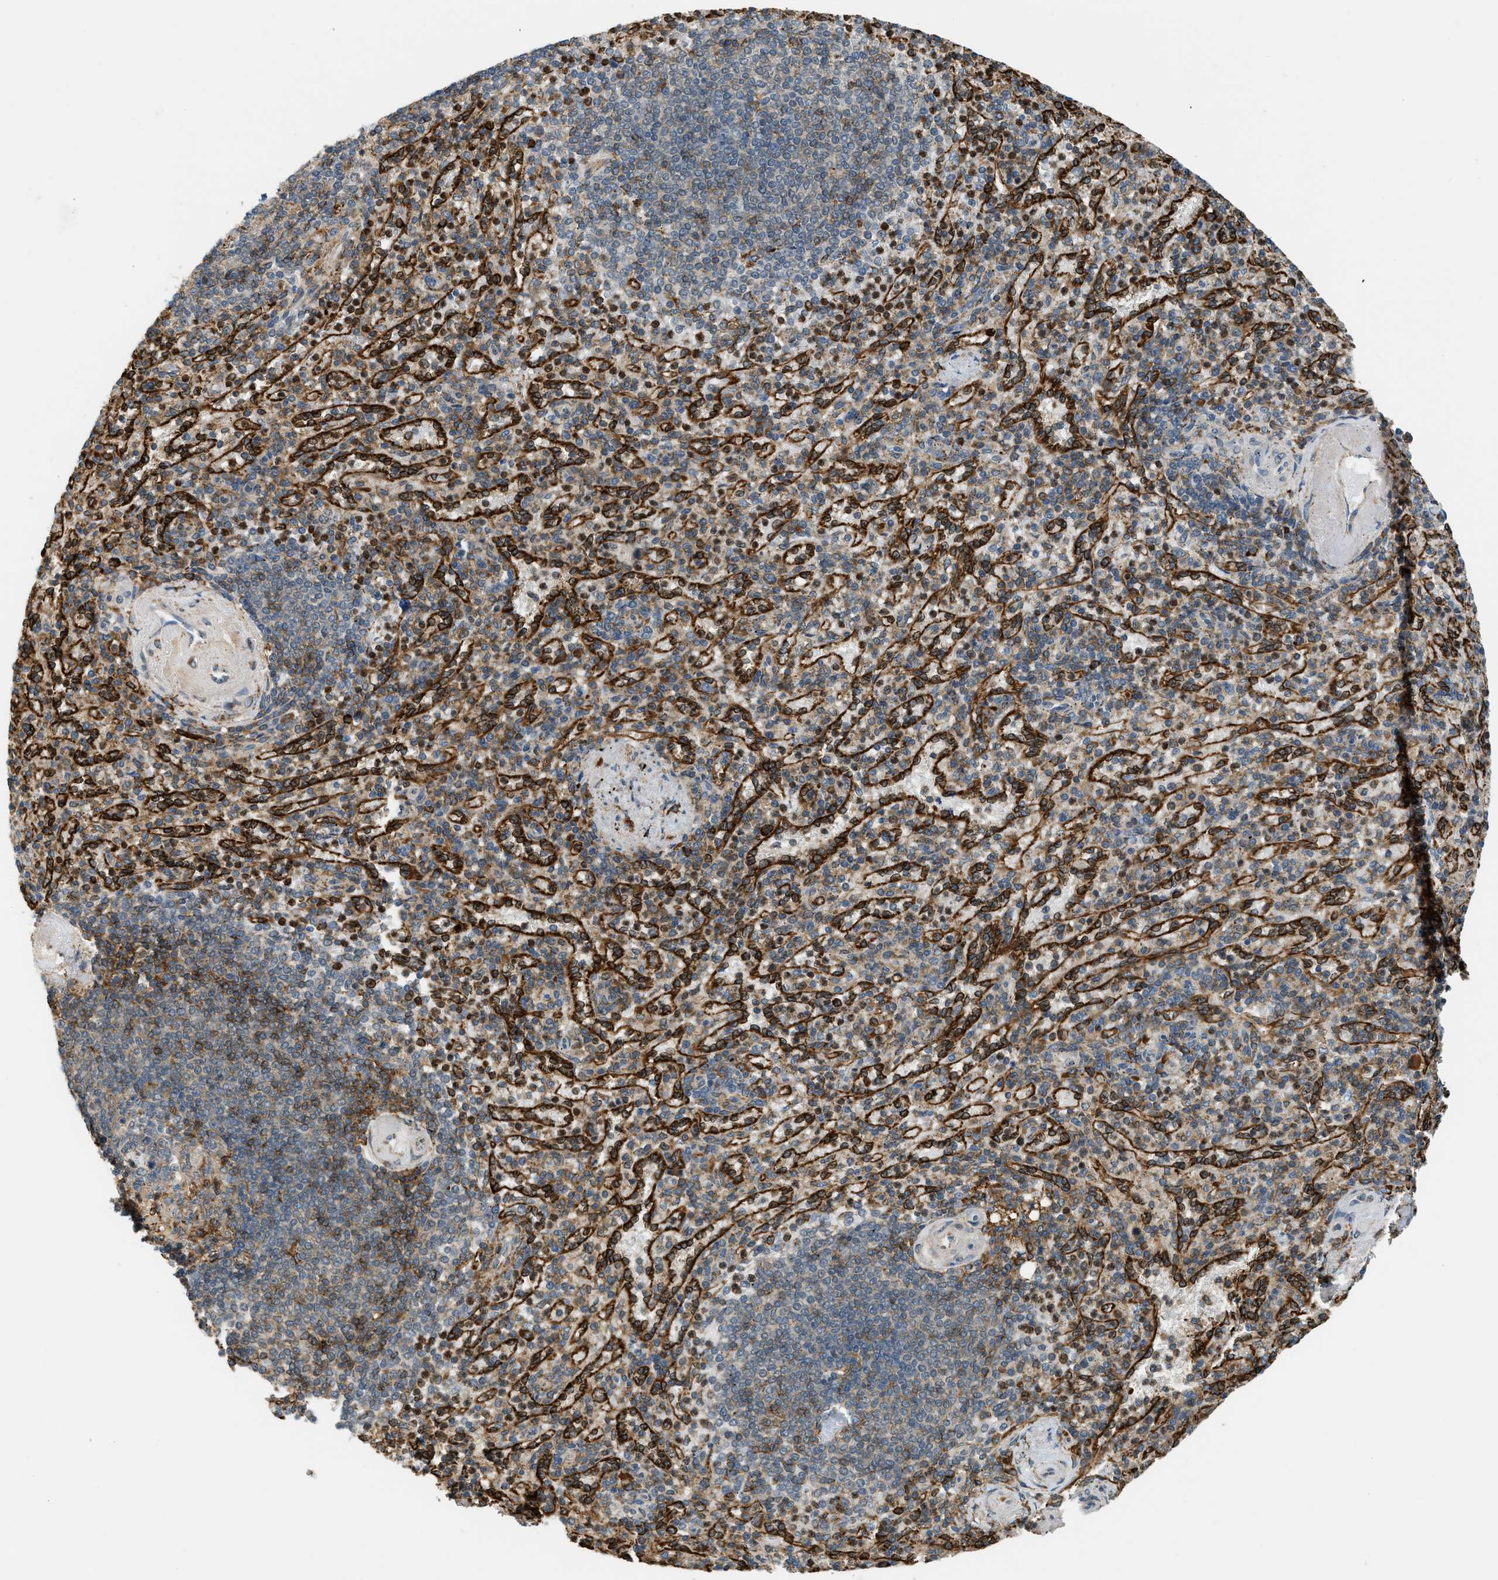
{"staining": {"intensity": "moderate", "quantity": ">75%", "location": "cytoplasmic/membranous"}, "tissue": "spleen", "cell_type": "Cells in red pulp", "image_type": "normal", "snomed": [{"axis": "morphology", "description": "Normal tissue, NOS"}, {"axis": "topography", "description": "Spleen"}], "caption": "Cells in red pulp reveal moderate cytoplasmic/membranous positivity in about >75% of cells in normal spleen. The protein is shown in brown color, while the nuclei are stained blue.", "gene": "SEMA4D", "patient": {"sex": "female", "age": 74}}